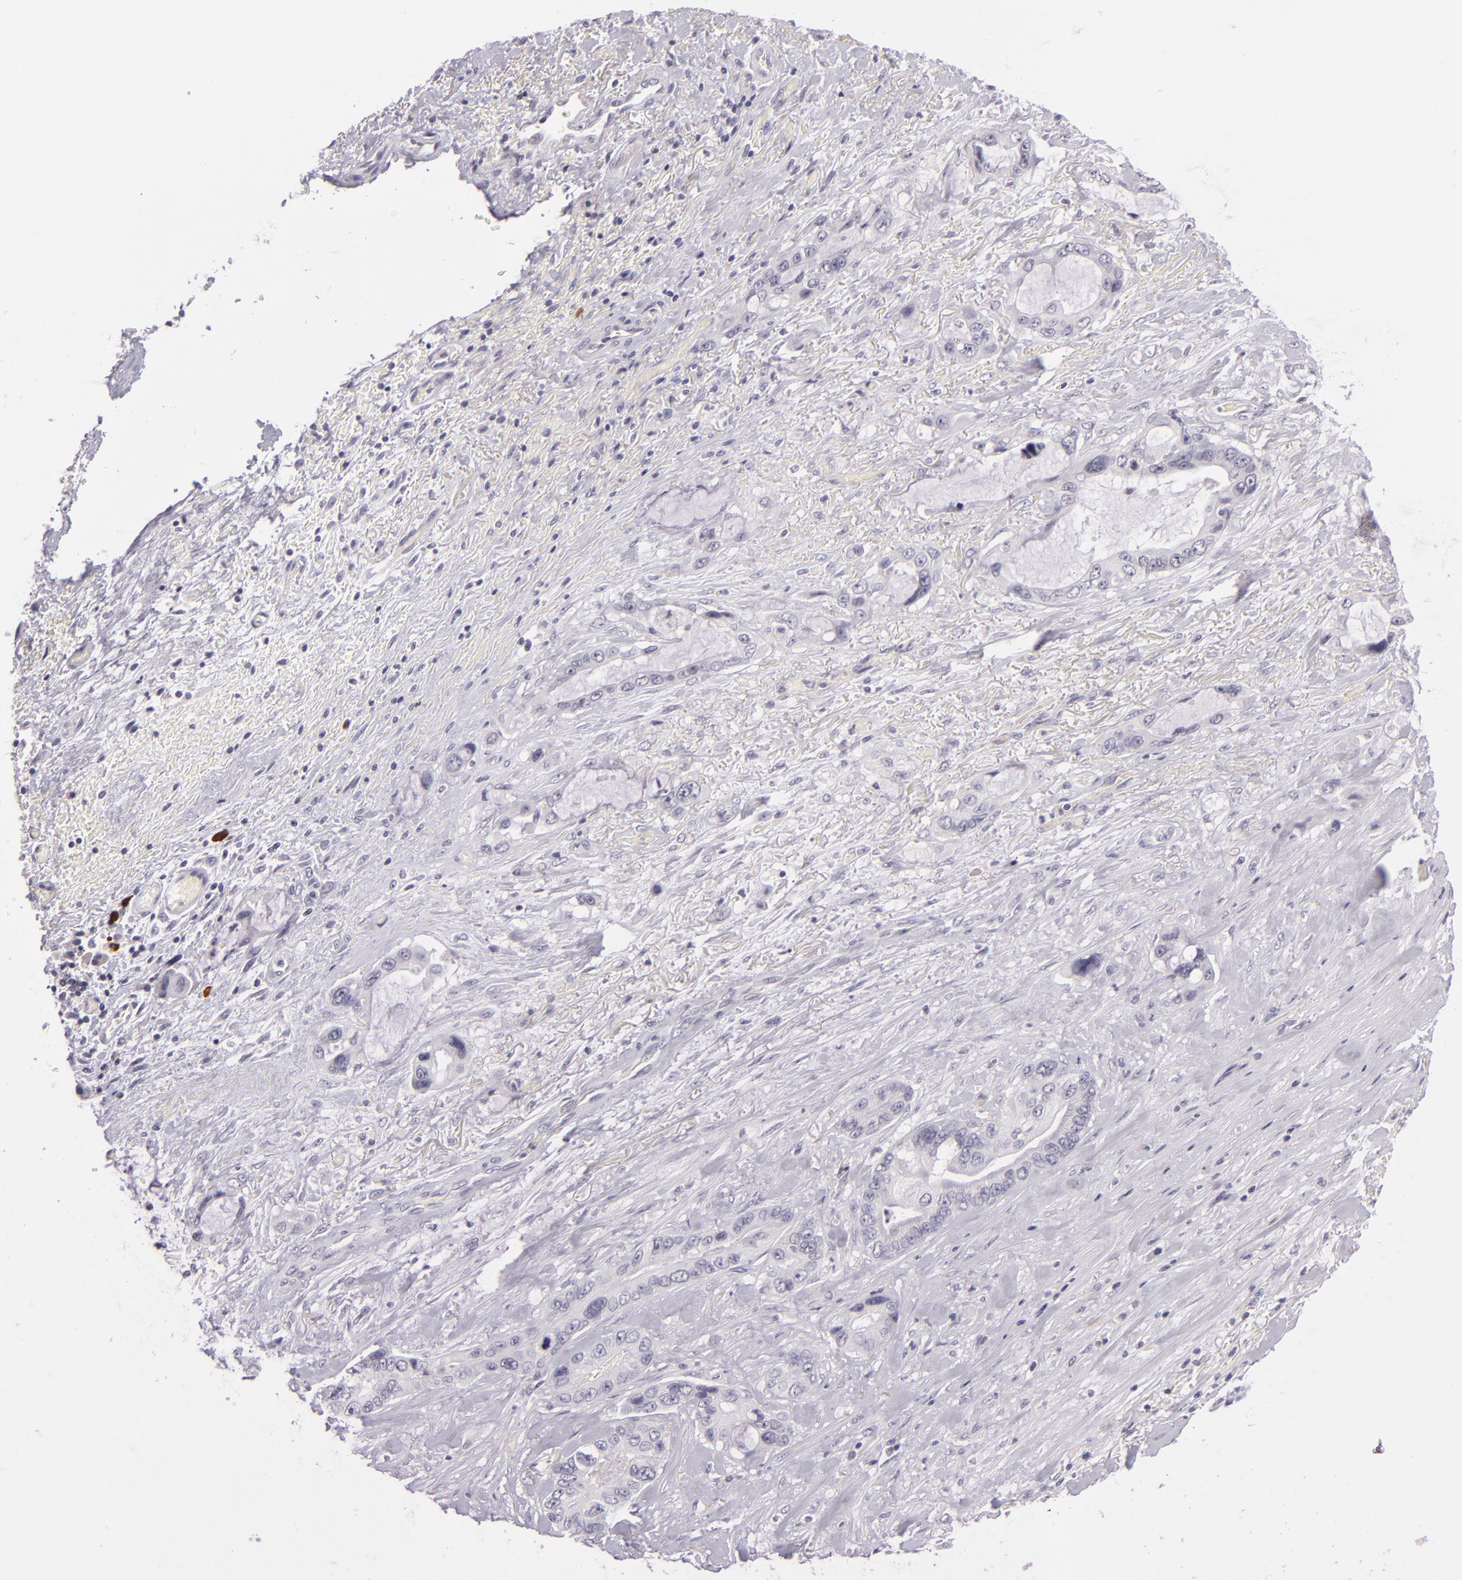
{"staining": {"intensity": "negative", "quantity": "none", "location": "none"}, "tissue": "pancreatic cancer", "cell_type": "Tumor cells", "image_type": "cancer", "snomed": [{"axis": "morphology", "description": "Adenocarcinoma, NOS"}, {"axis": "topography", "description": "Pancreas"}, {"axis": "topography", "description": "Stomach, upper"}], "caption": "Immunohistochemistry of human pancreatic cancer (adenocarcinoma) exhibits no expression in tumor cells.", "gene": "DAG1", "patient": {"sex": "male", "age": 77}}